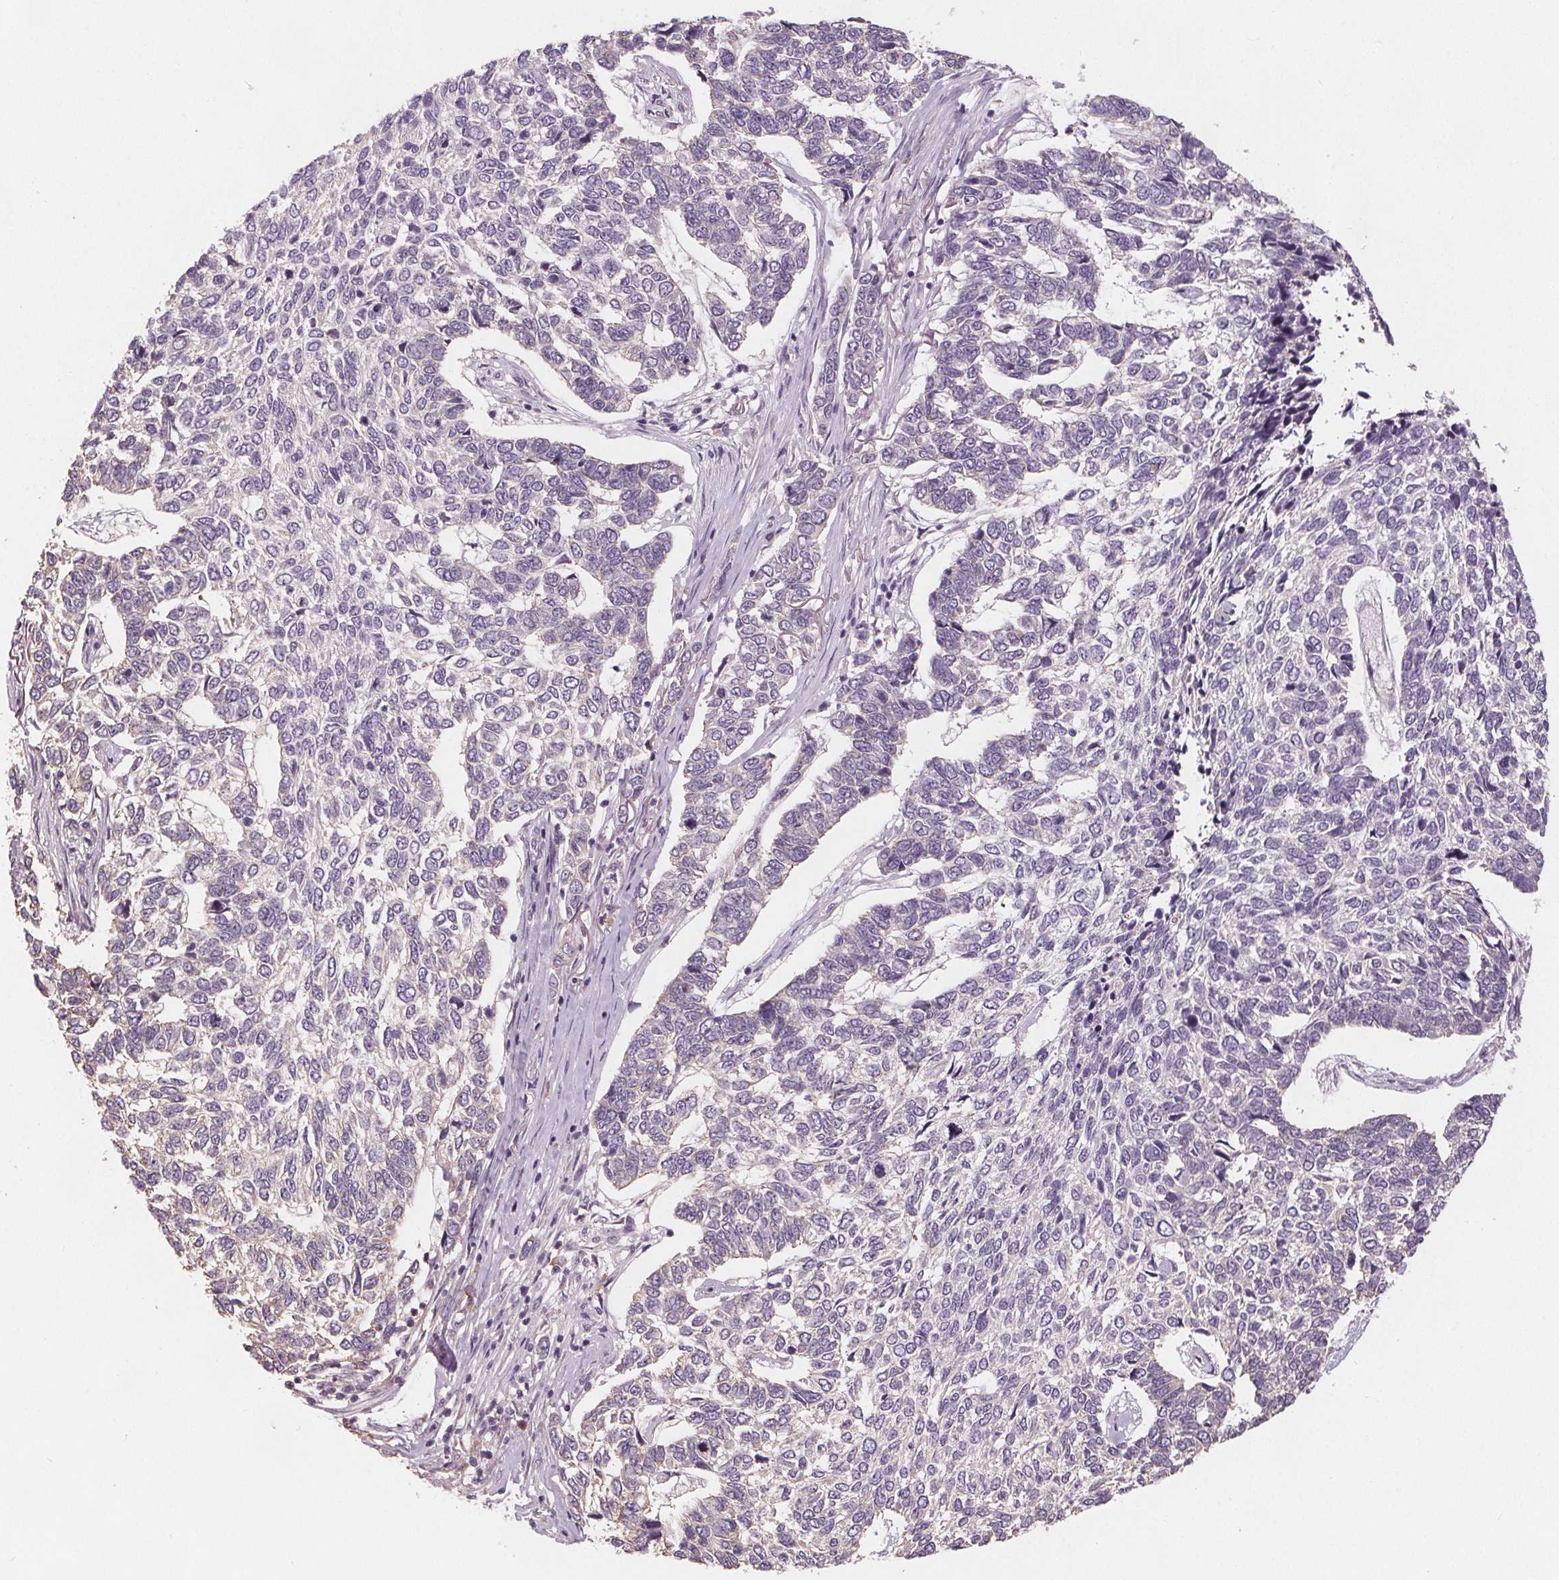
{"staining": {"intensity": "negative", "quantity": "none", "location": "none"}, "tissue": "skin cancer", "cell_type": "Tumor cells", "image_type": "cancer", "snomed": [{"axis": "morphology", "description": "Basal cell carcinoma"}, {"axis": "topography", "description": "Skin"}], "caption": "Skin cancer (basal cell carcinoma) was stained to show a protein in brown. There is no significant staining in tumor cells.", "gene": "TMEM80", "patient": {"sex": "female", "age": 65}}